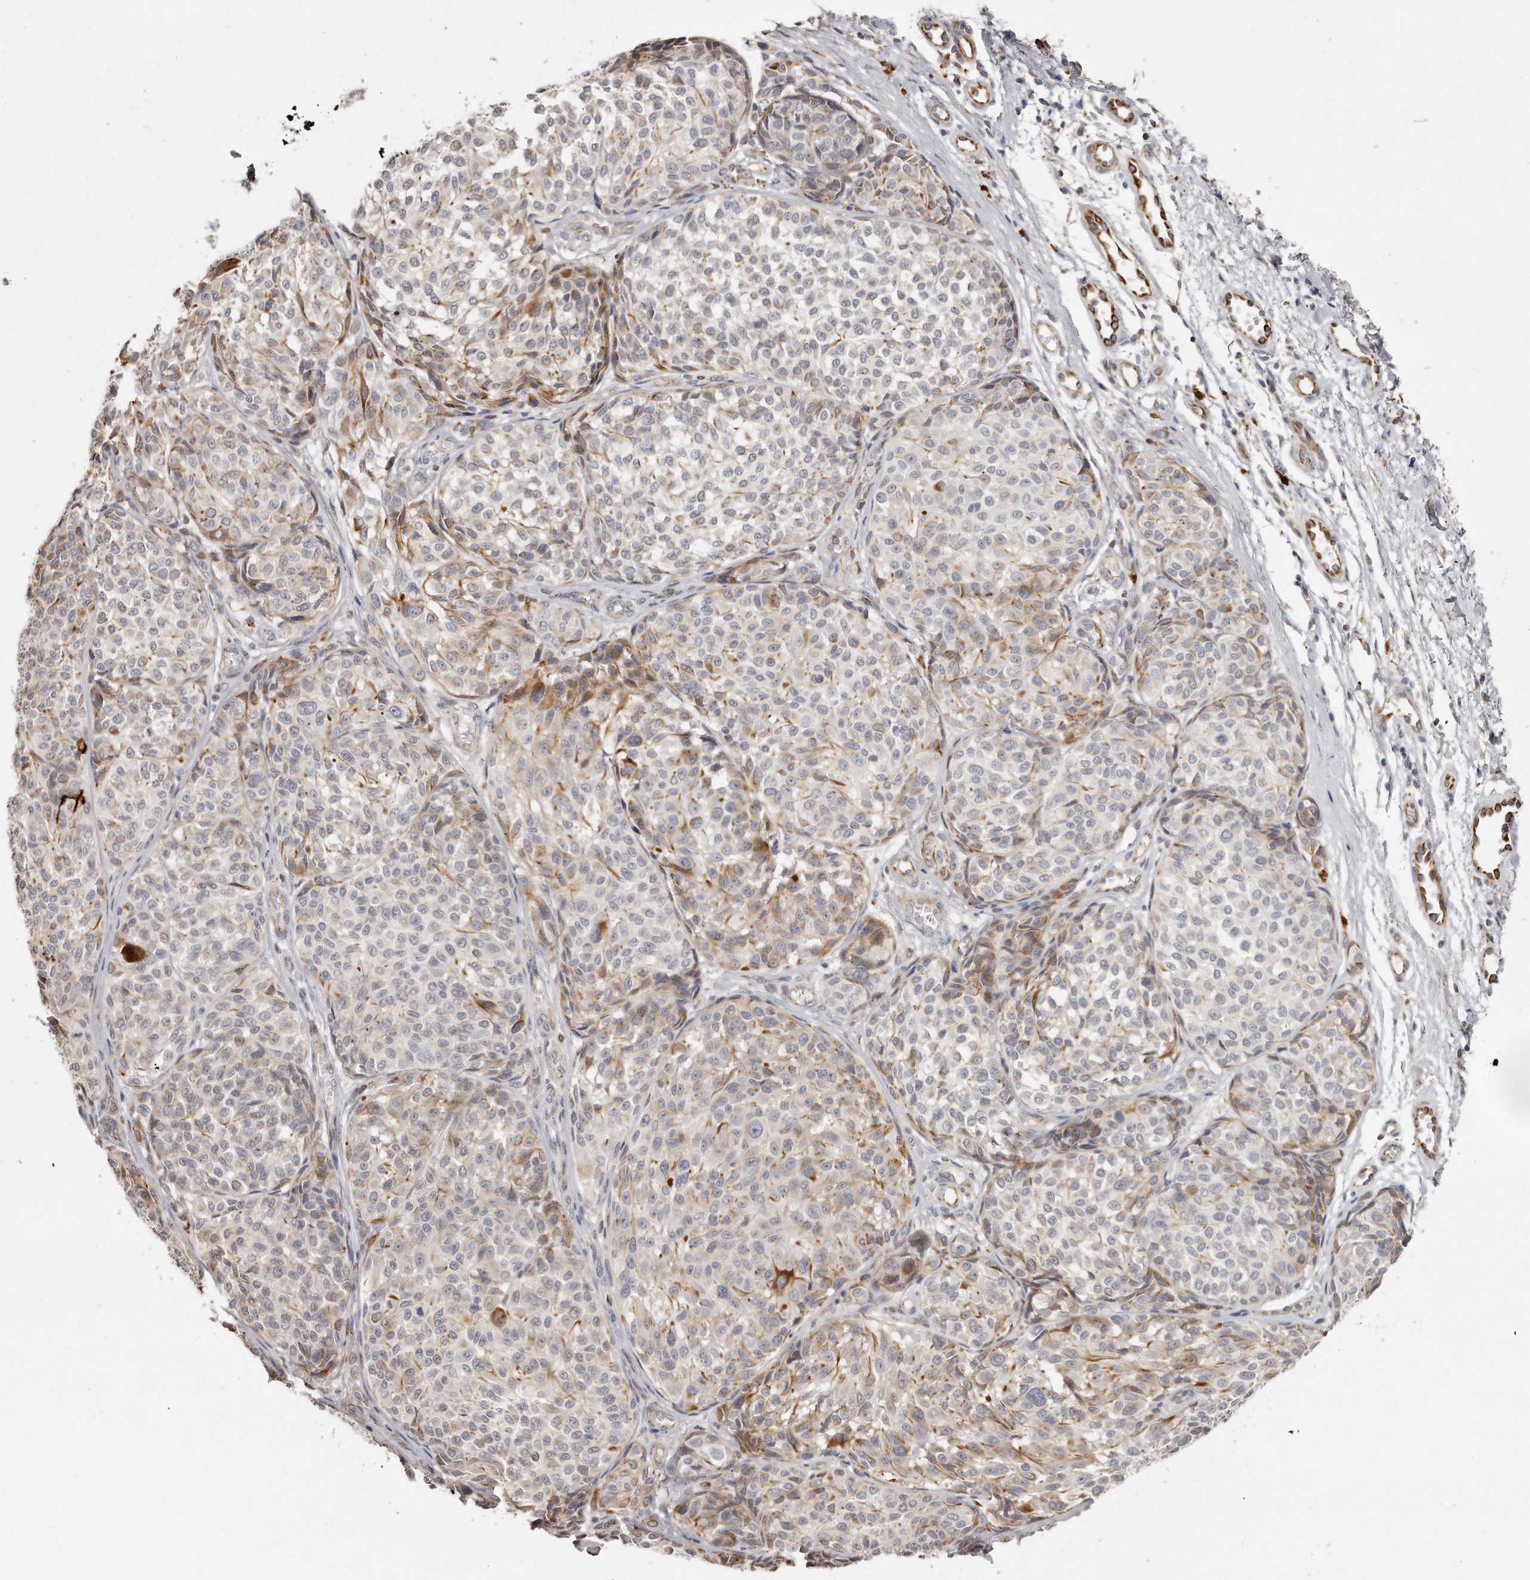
{"staining": {"intensity": "moderate", "quantity": "<25%", "location": "cytoplasmic/membranous"}, "tissue": "melanoma", "cell_type": "Tumor cells", "image_type": "cancer", "snomed": [{"axis": "morphology", "description": "Malignant melanoma, NOS"}, {"axis": "topography", "description": "Skin"}], "caption": "Immunohistochemistry (DAB) staining of malignant melanoma shows moderate cytoplasmic/membranous protein positivity in approximately <25% of tumor cells.", "gene": "ZYG11A", "patient": {"sex": "male", "age": 83}}